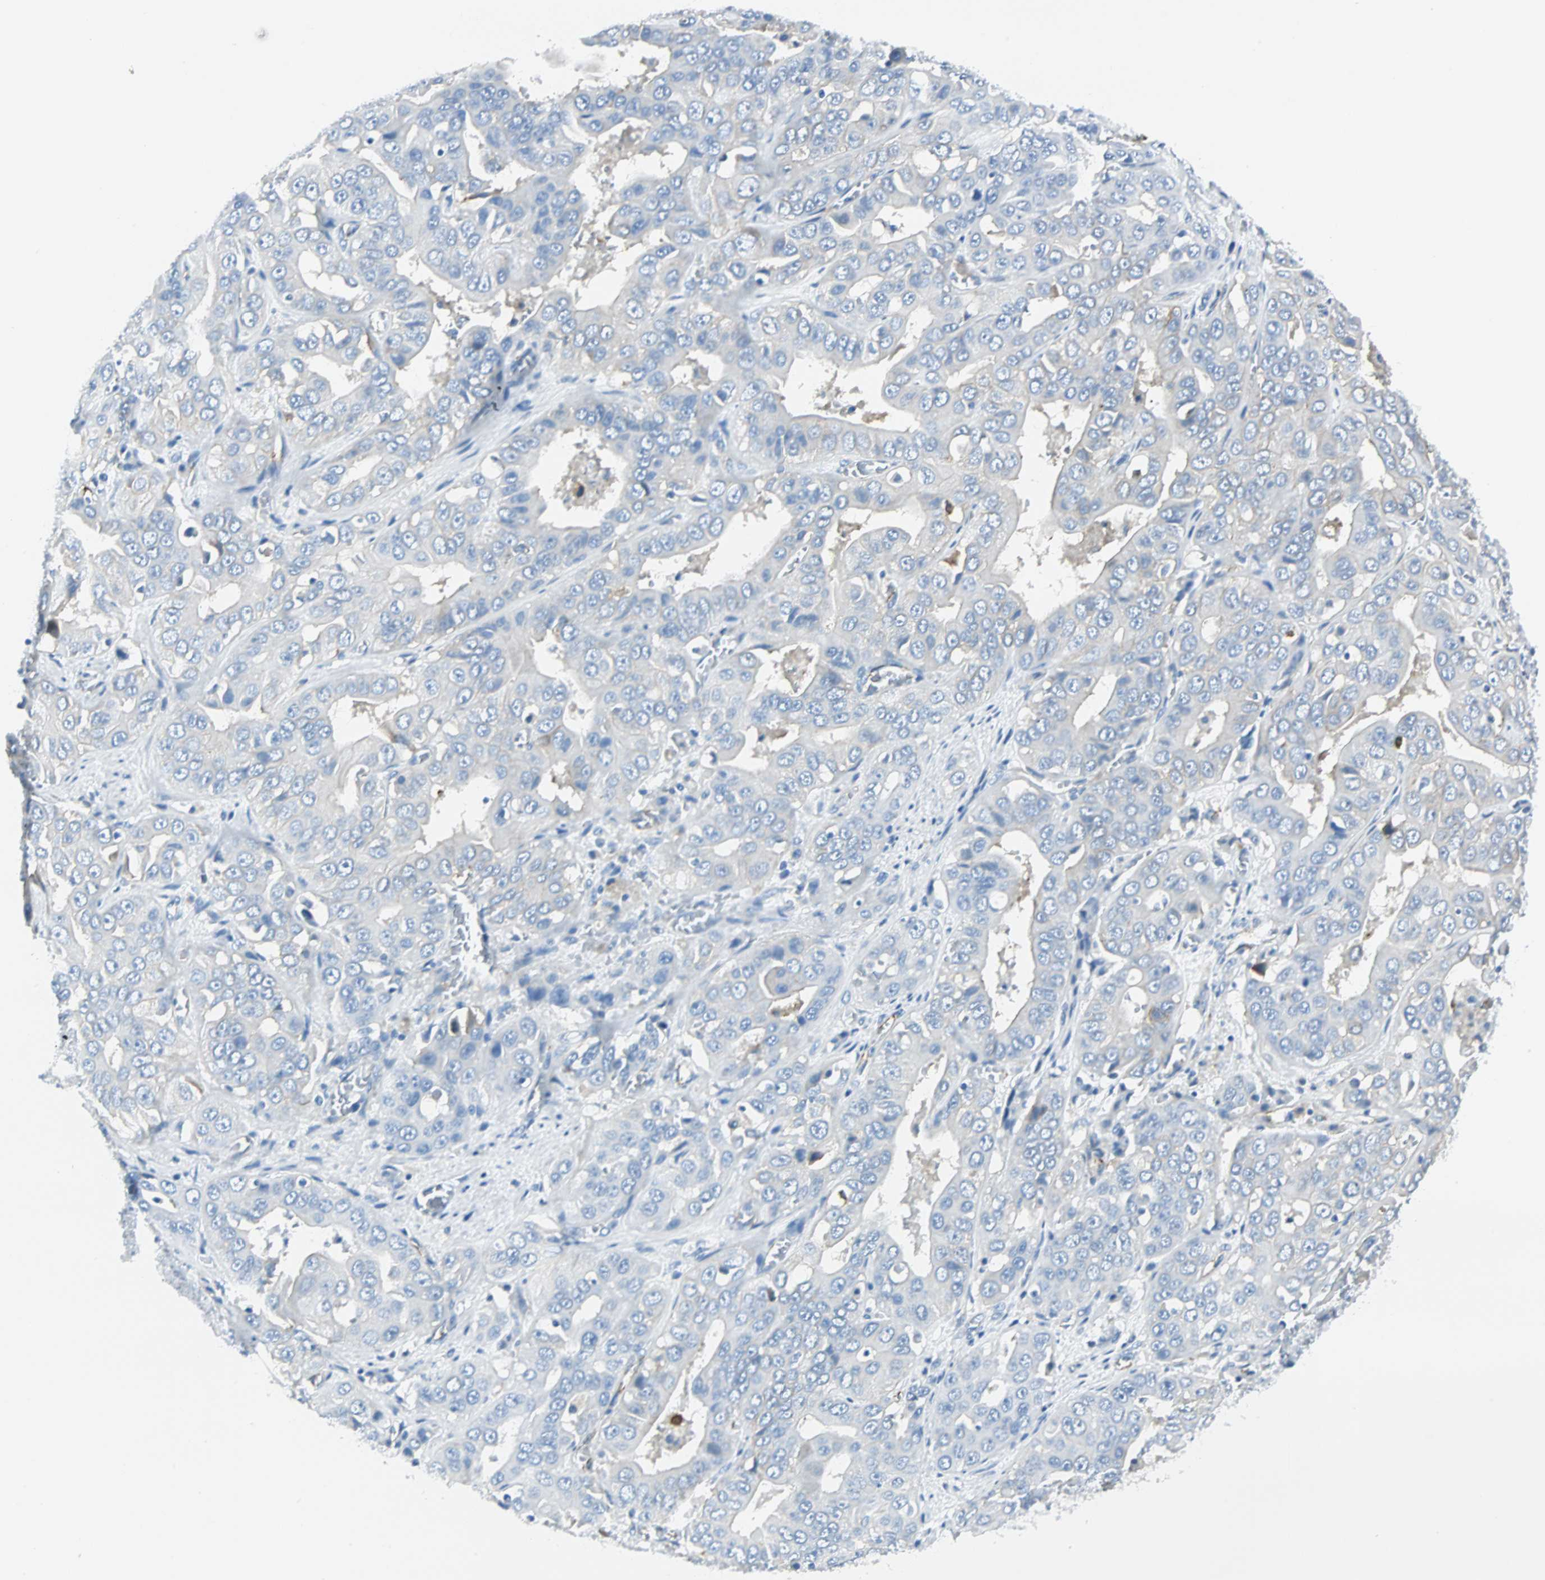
{"staining": {"intensity": "weak", "quantity": "<25%", "location": "cytoplasmic/membranous"}, "tissue": "liver cancer", "cell_type": "Tumor cells", "image_type": "cancer", "snomed": [{"axis": "morphology", "description": "Cholangiocarcinoma"}, {"axis": "topography", "description": "Liver"}], "caption": "IHC image of neoplastic tissue: human liver cancer stained with DAB (3,3'-diaminobenzidine) displays no significant protein staining in tumor cells. (DAB (3,3'-diaminobenzidine) immunohistochemistry with hematoxylin counter stain).", "gene": "VPS9D1", "patient": {"sex": "female", "age": 52}}